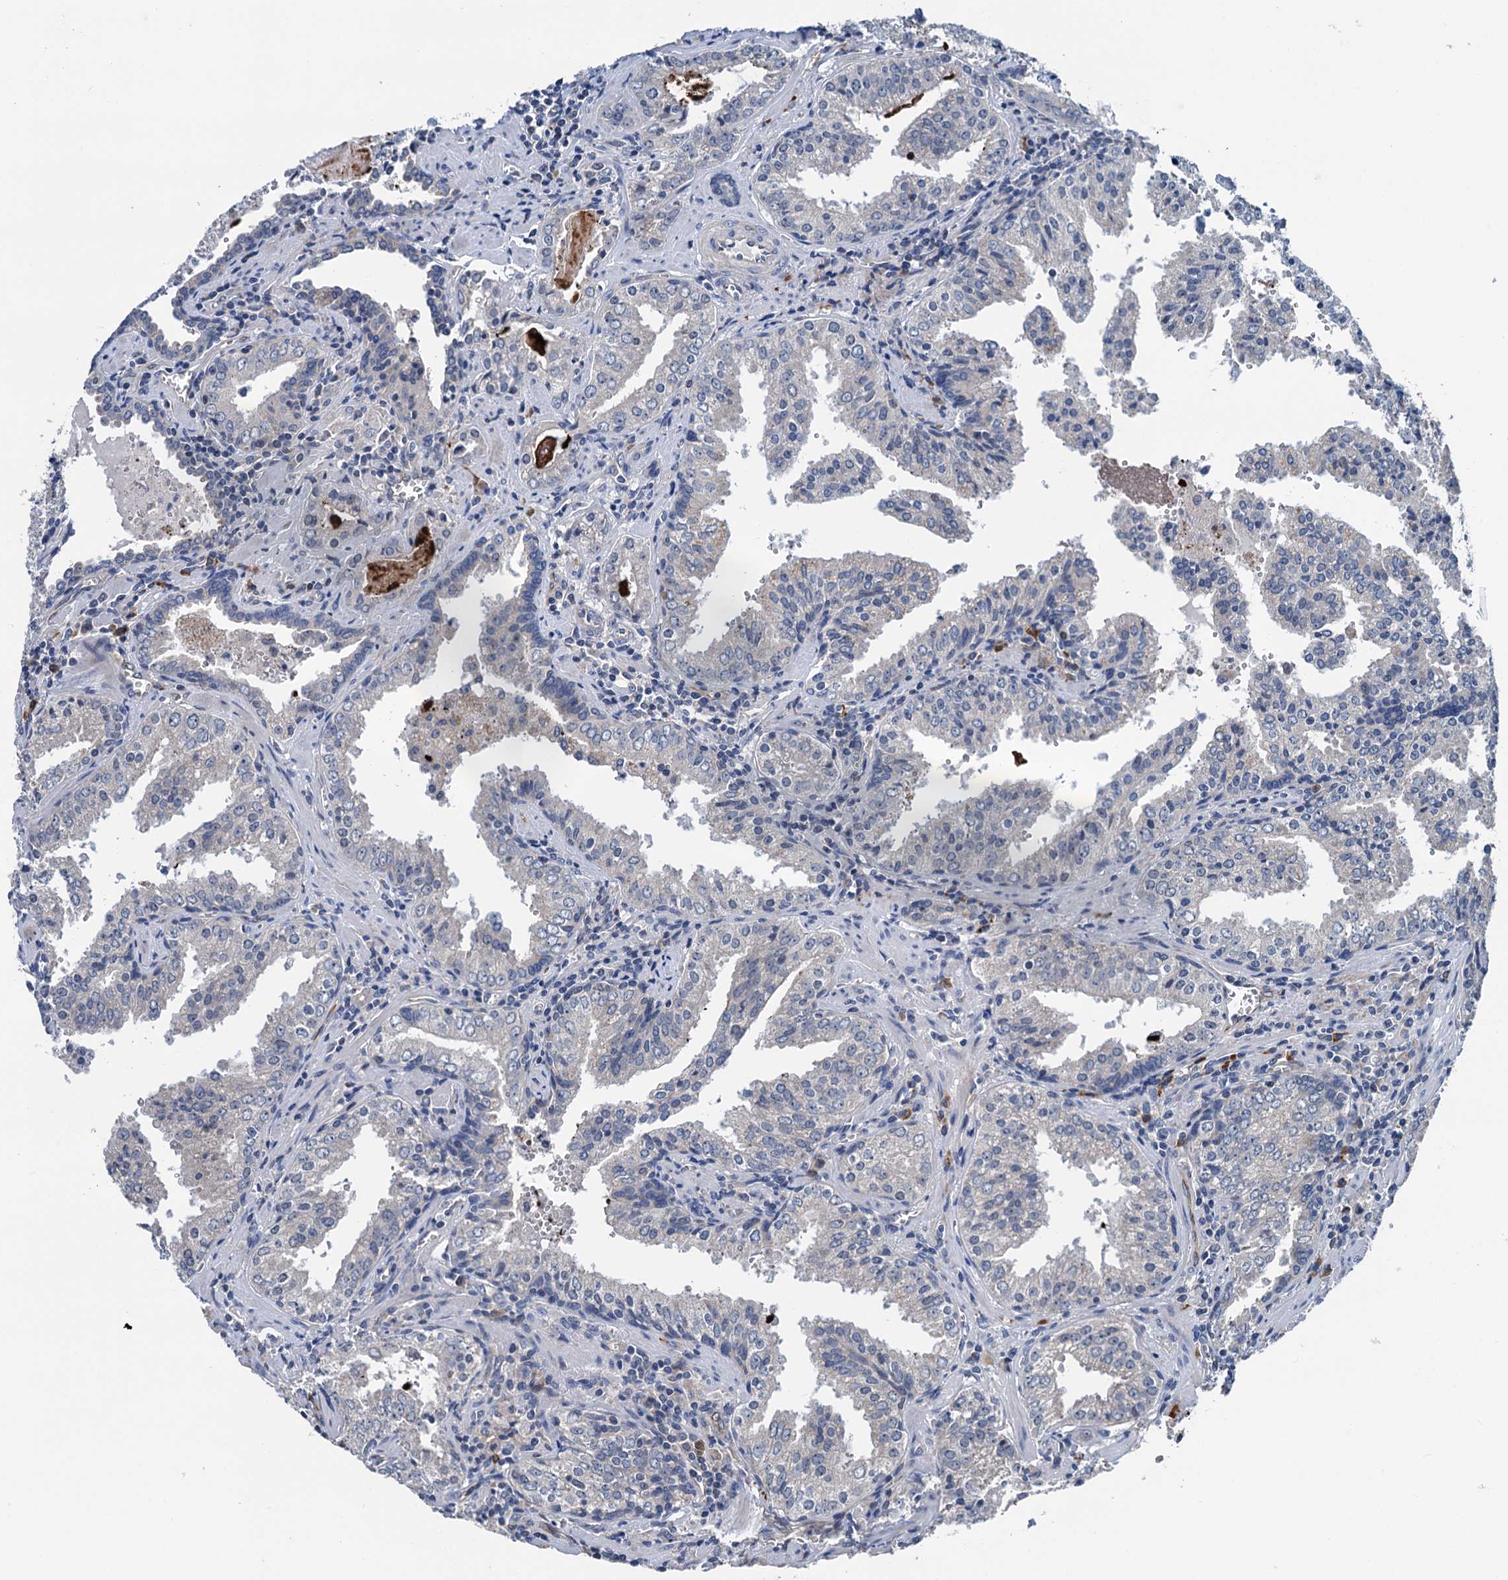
{"staining": {"intensity": "negative", "quantity": "none", "location": "none"}, "tissue": "prostate cancer", "cell_type": "Tumor cells", "image_type": "cancer", "snomed": [{"axis": "morphology", "description": "Adenocarcinoma, High grade"}, {"axis": "topography", "description": "Prostate"}], "caption": "There is no significant staining in tumor cells of high-grade adenocarcinoma (prostate).", "gene": "ELAC1", "patient": {"sex": "male", "age": 68}}